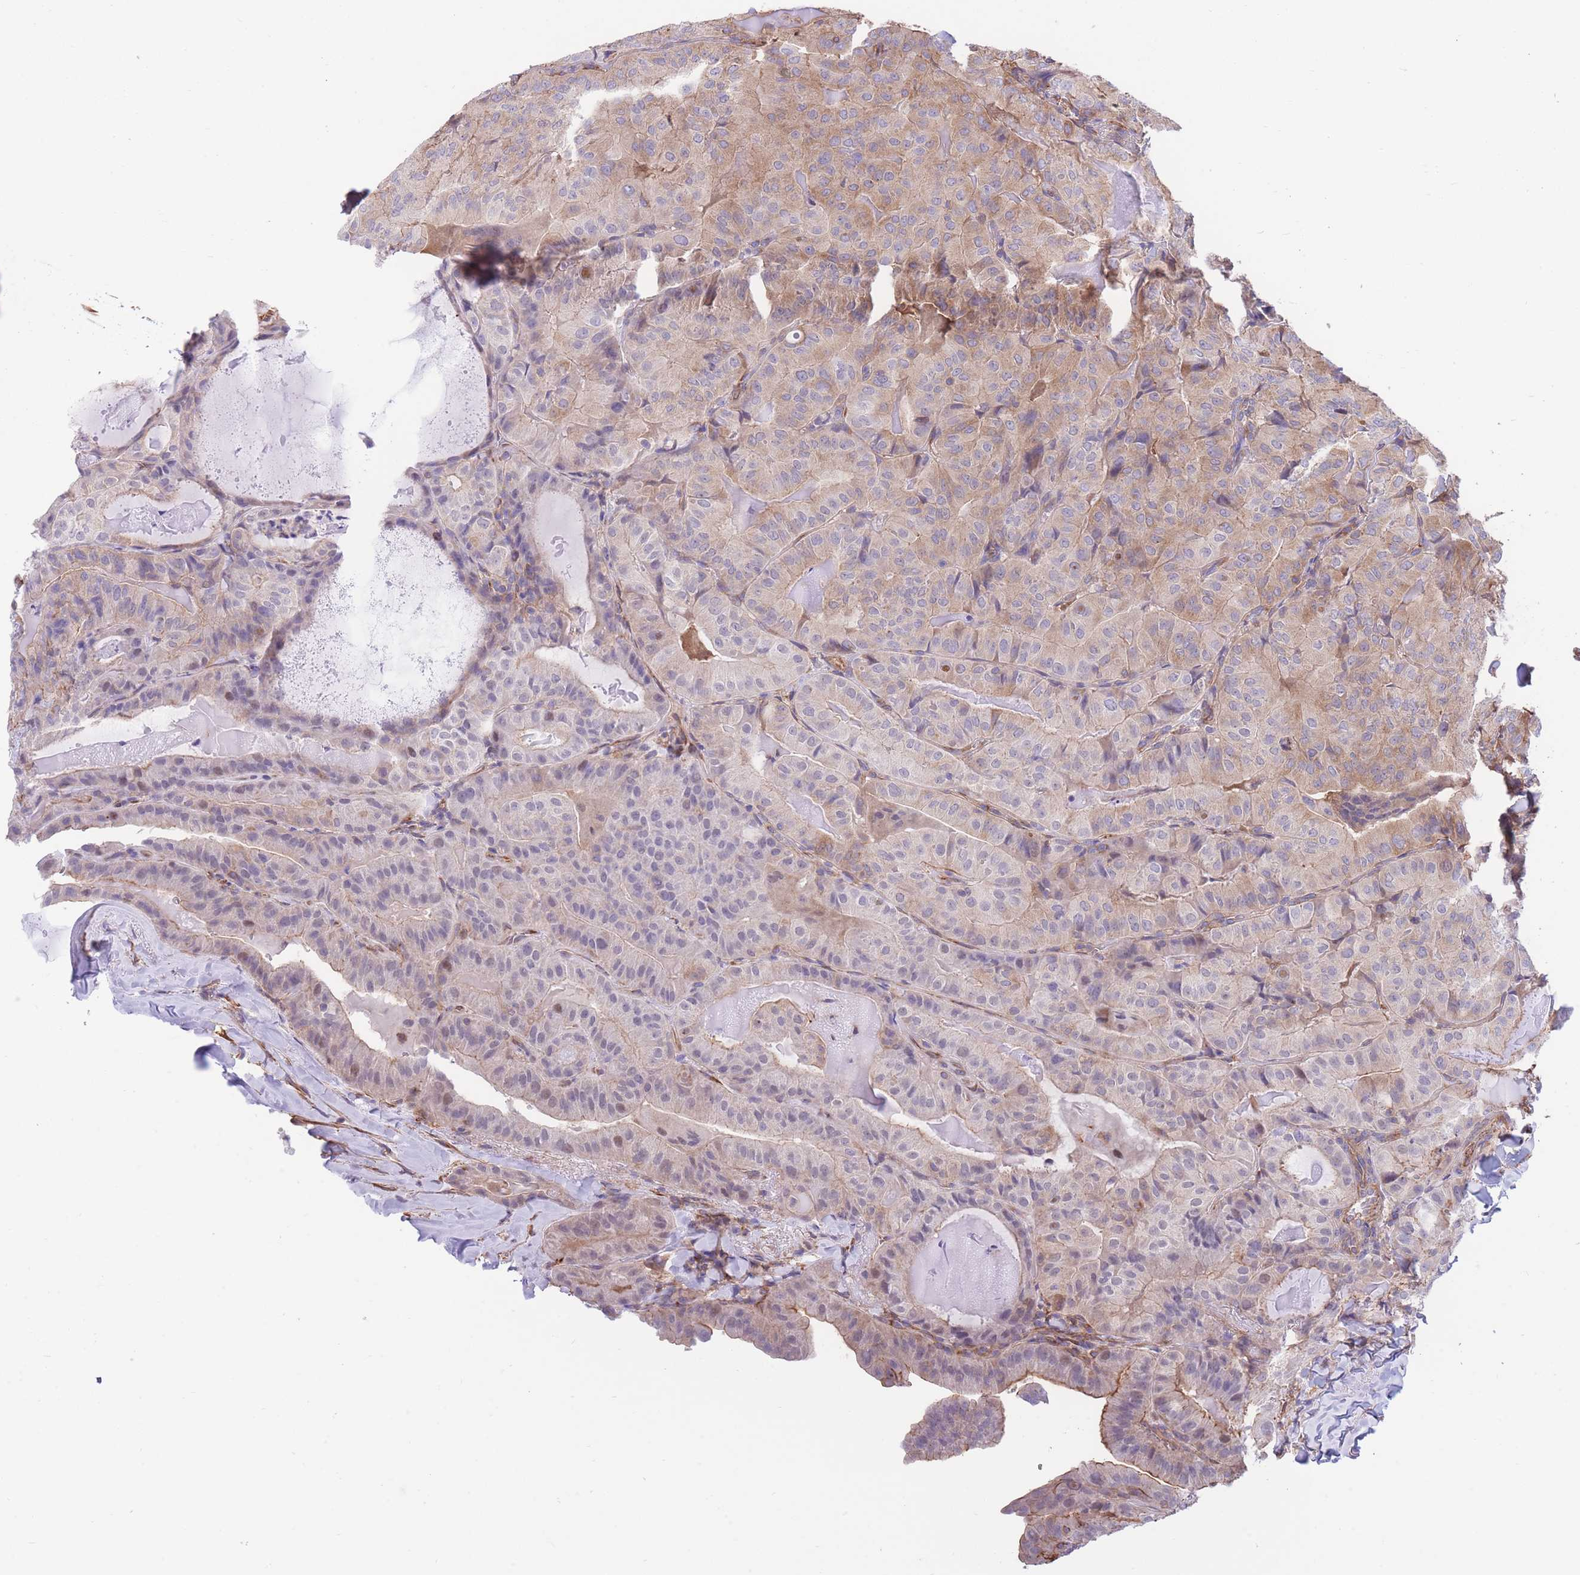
{"staining": {"intensity": "weak", "quantity": "25%-75%", "location": "cytoplasmic/membranous"}, "tissue": "thyroid cancer", "cell_type": "Tumor cells", "image_type": "cancer", "snomed": [{"axis": "morphology", "description": "Papillary adenocarcinoma, NOS"}, {"axis": "topography", "description": "Thyroid gland"}], "caption": "Protein staining of papillary adenocarcinoma (thyroid) tissue exhibits weak cytoplasmic/membranous staining in about 25%-75% of tumor cells.", "gene": "LRRN4CL", "patient": {"sex": "female", "age": 68}}